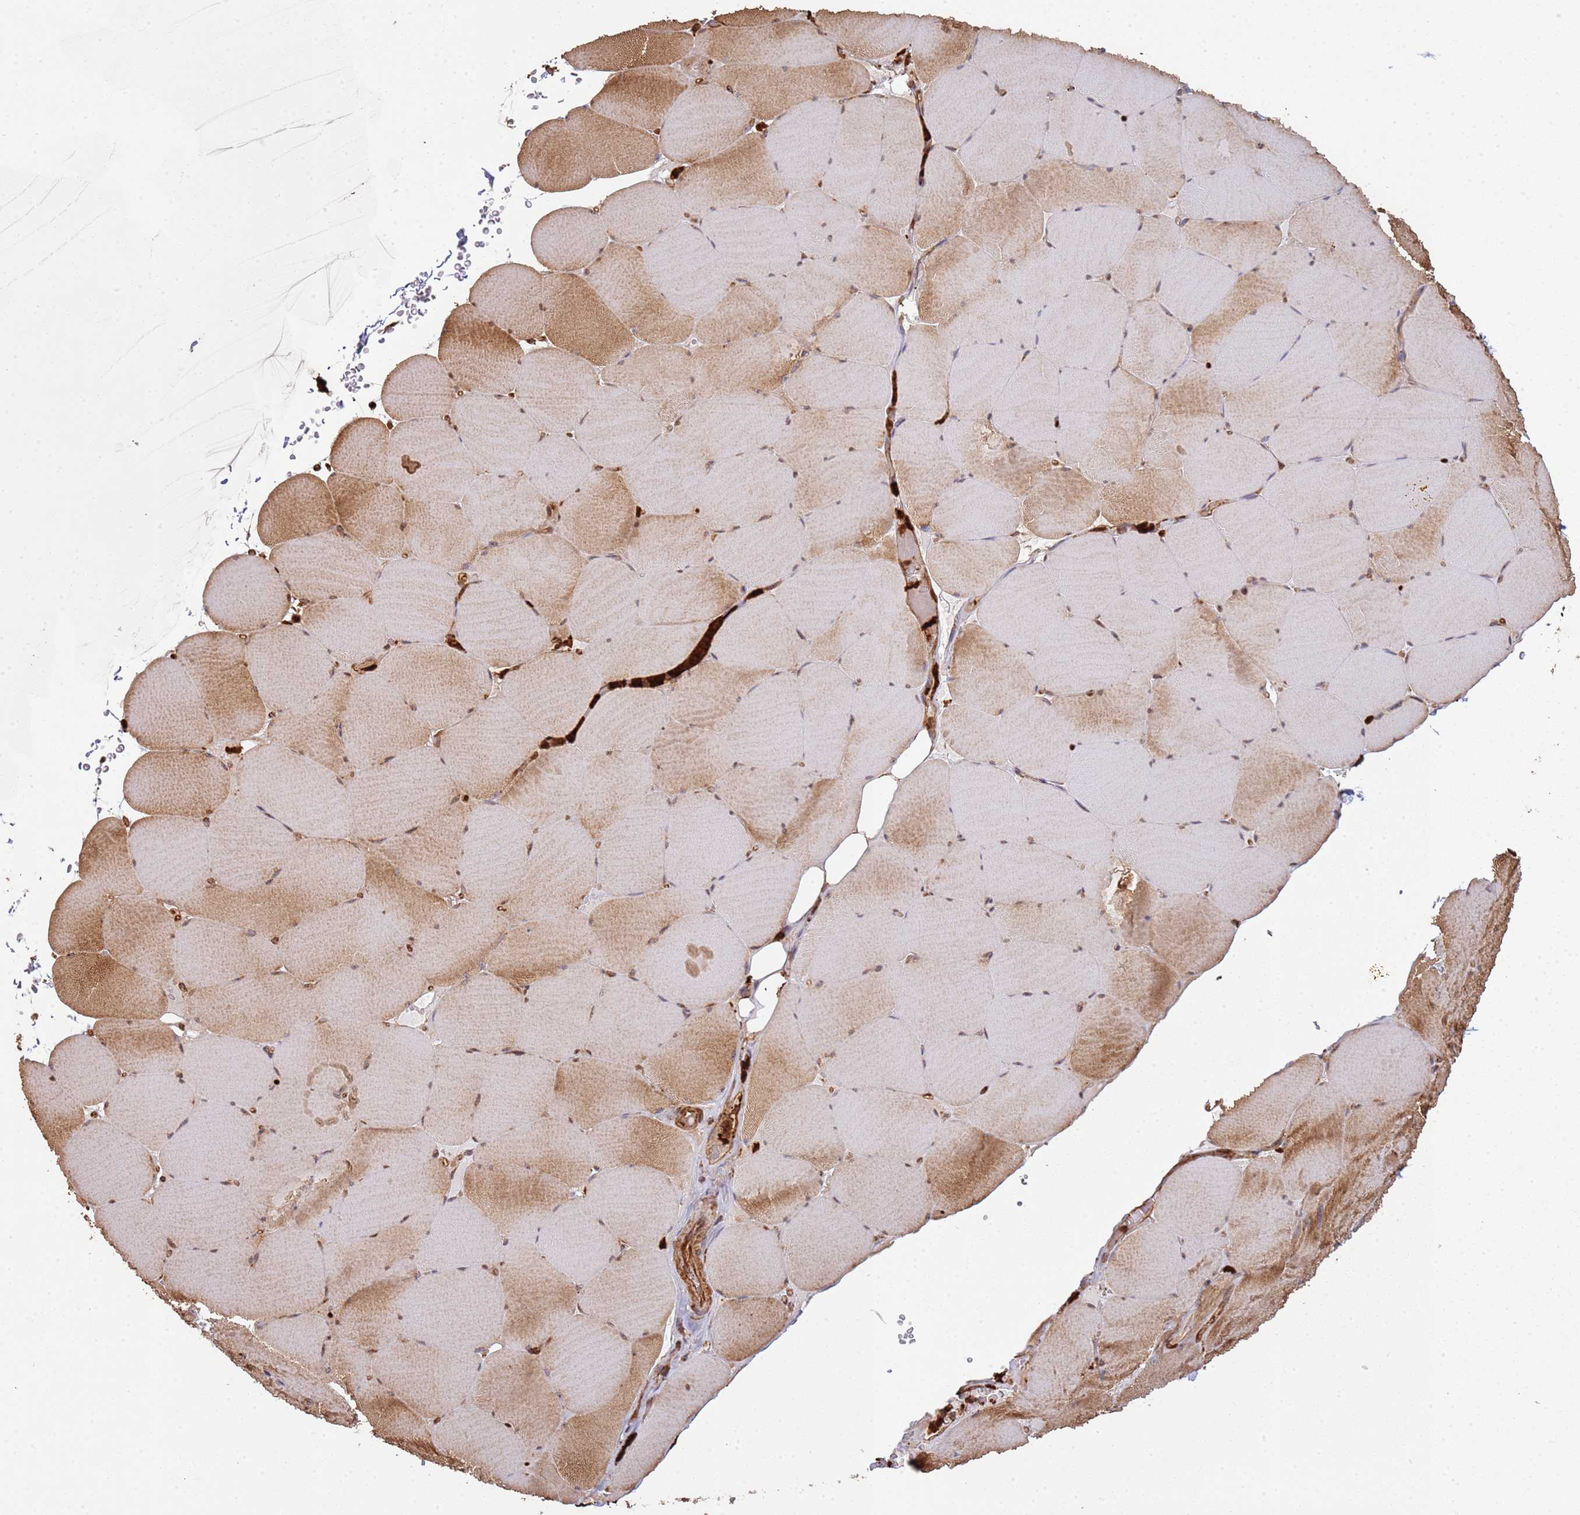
{"staining": {"intensity": "moderate", "quantity": ">75%", "location": "cytoplasmic/membranous"}, "tissue": "skeletal muscle", "cell_type": "Myocytes", "image_type": "normal", "snomed": [{"axis": "morphology", "description": "Normal tissue, NOS"}, {"axis": "topography", "description": "Skeletal muscle"}, {"axis": "topography", "description": "Head-Neck"}], "caption": "The histopathology image reveals staining of normal skeletal muscle, revealing moderate cytoplasmic/membranous protein positivity (brown color) within myocytes.", "gene": "NDUFAF4", "patient": {"sex": "male", "age": 66}}